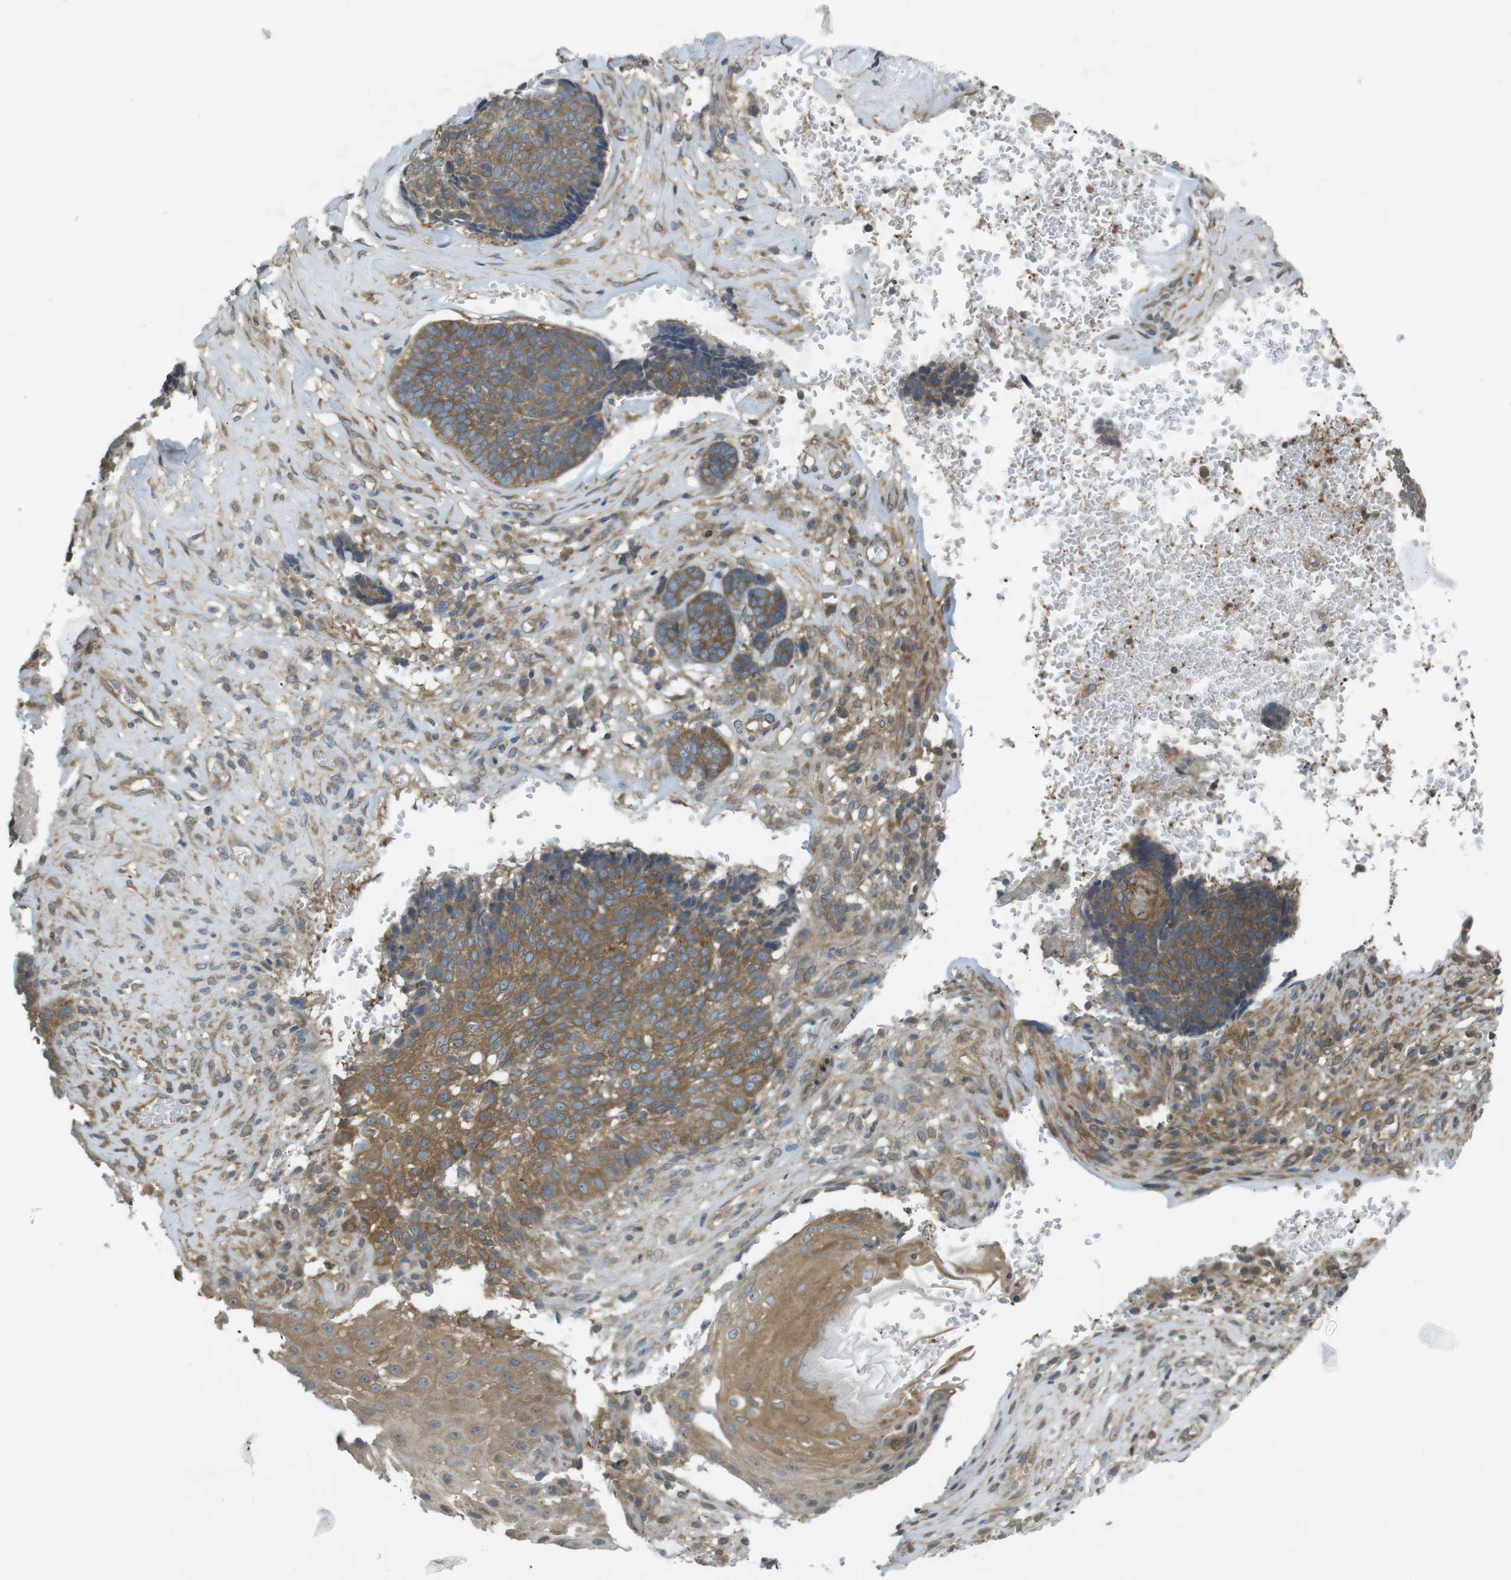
{"staining": {"intensity": "moderate", "quantity": ">75%", "location": "cytoplasmic/membranous"}, "tissue": "skin cancer", "cell_type": "Tumor cells", "image_type": "cancer", "snomed": [{"axis": "morphology", "description": "Basal cell carcinoma"}, {"axis": "topography", "description": "Skin"}], "caption": "IHC of human skin basal cell carcinoma shows medium levels of moderate cytoplasmic/membranous expression in about >75% of tumor cells. (DAB (3,3'-diaminobenzidine) IHC with brightfield microscopy, high magnification).", "gene": "KIF5B", "patient": {"sex": "male", "age": 84}}